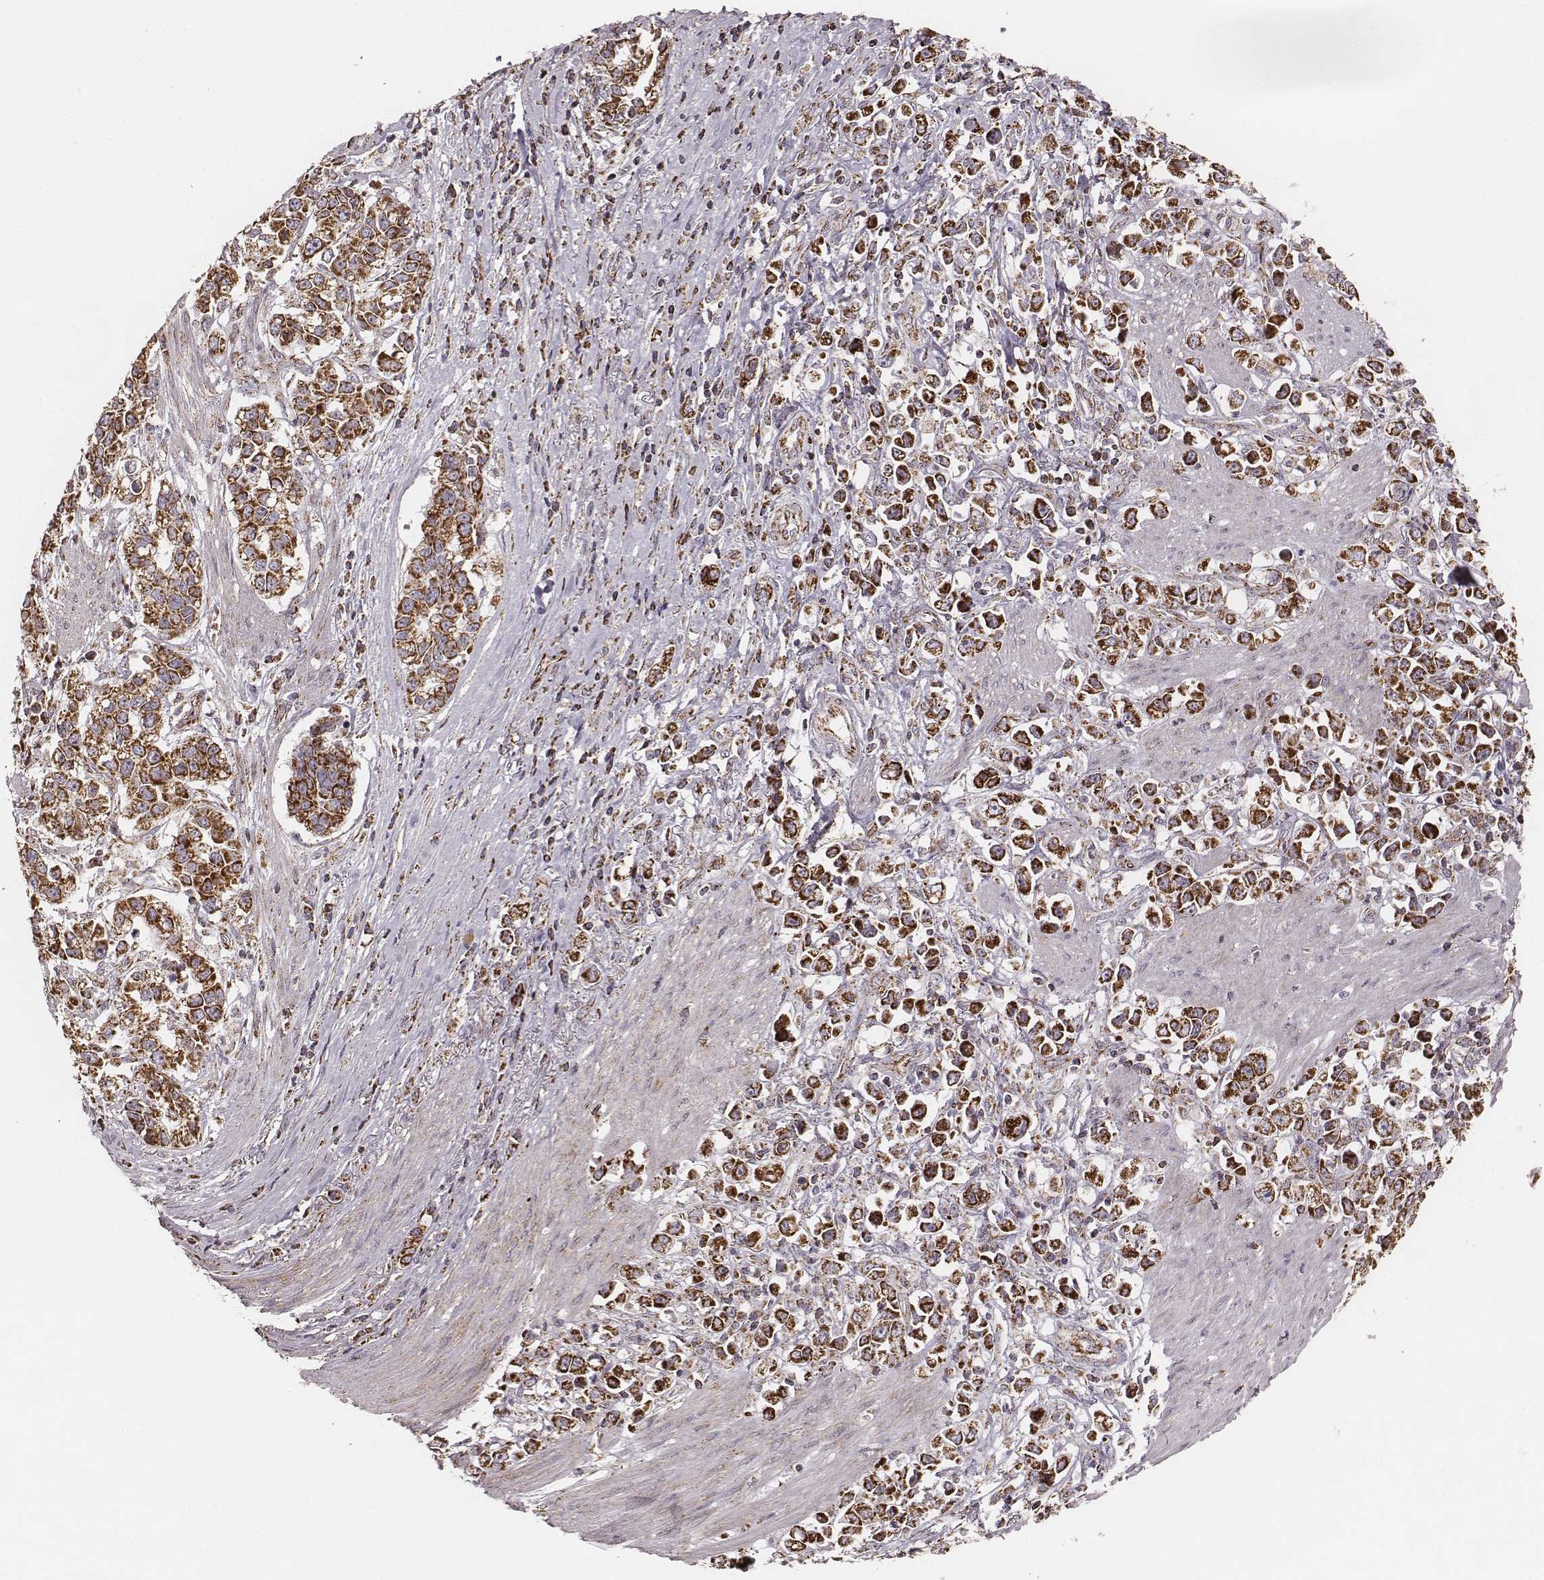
{"staining": {"intensity": "strong", "quantity": ">75%", "location": "cytoplasmic/membranous"}, "tissue": "stomach cancer", "cell_type": "Tumor cells", "image_type": "cancer", "snomed": [{"axis": "morphology", "description": "Adenocarcinoma, NOS"}, {"axis": "topography", "description": "Stomach"}], "caption": "Protein staining by immunohistochemistry shows strong cytoplasmic/membranous staining in about >75% of tumor cells in stomach cancer. The staining is performed using DAB (3,3'-diaminobenzidine) brown chromogen to label protein expression. The nuclei are counter-stained blue using hematoxylin.", "gene": "TUFM", "patient": {"sex": "male", "age": 93}}